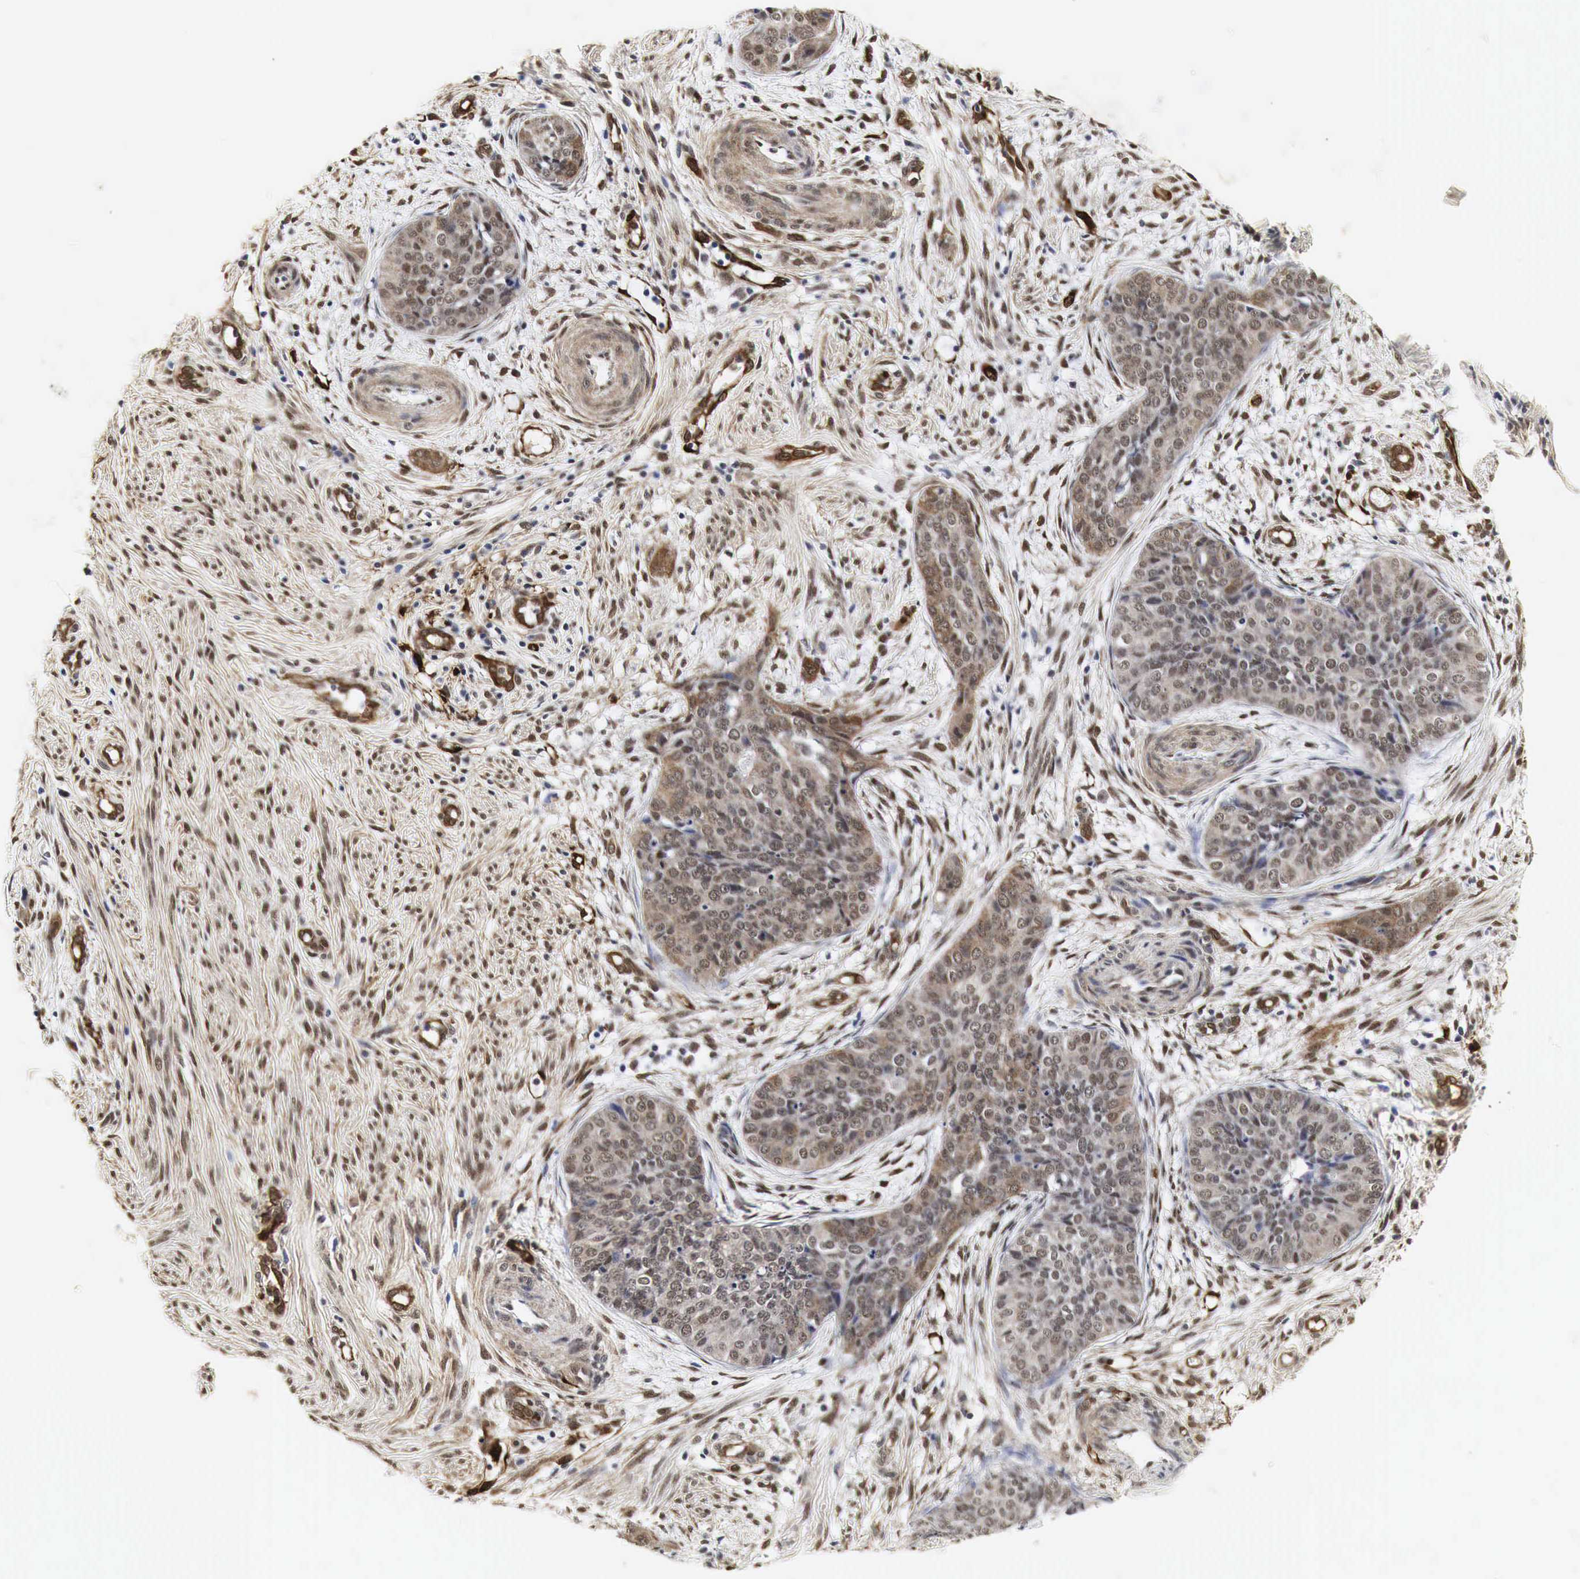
{"staining": {"intensity": "moderate", "quantity": "25%-75%", "location": "cytoplasmic/membranous,nuclear"}, "tissue": "cervical cancer", "cell_type": "Tumor cells", "image_type": "cancer", "snomed": [{"axis": "morphology", "description": "Squamous cell carcinoma, NOS"}, {"axis": "topography", "description": "Cervix"}], "caption": "A photomicrograph of human squamous cell carcinoma (cervical) stained for a protein exhibits moderate cytoplasmic/membranous and nuclear brown staining in tumor cells.", "gene": "SPIN1", "patient": {"sex": "female", "age": 34}}